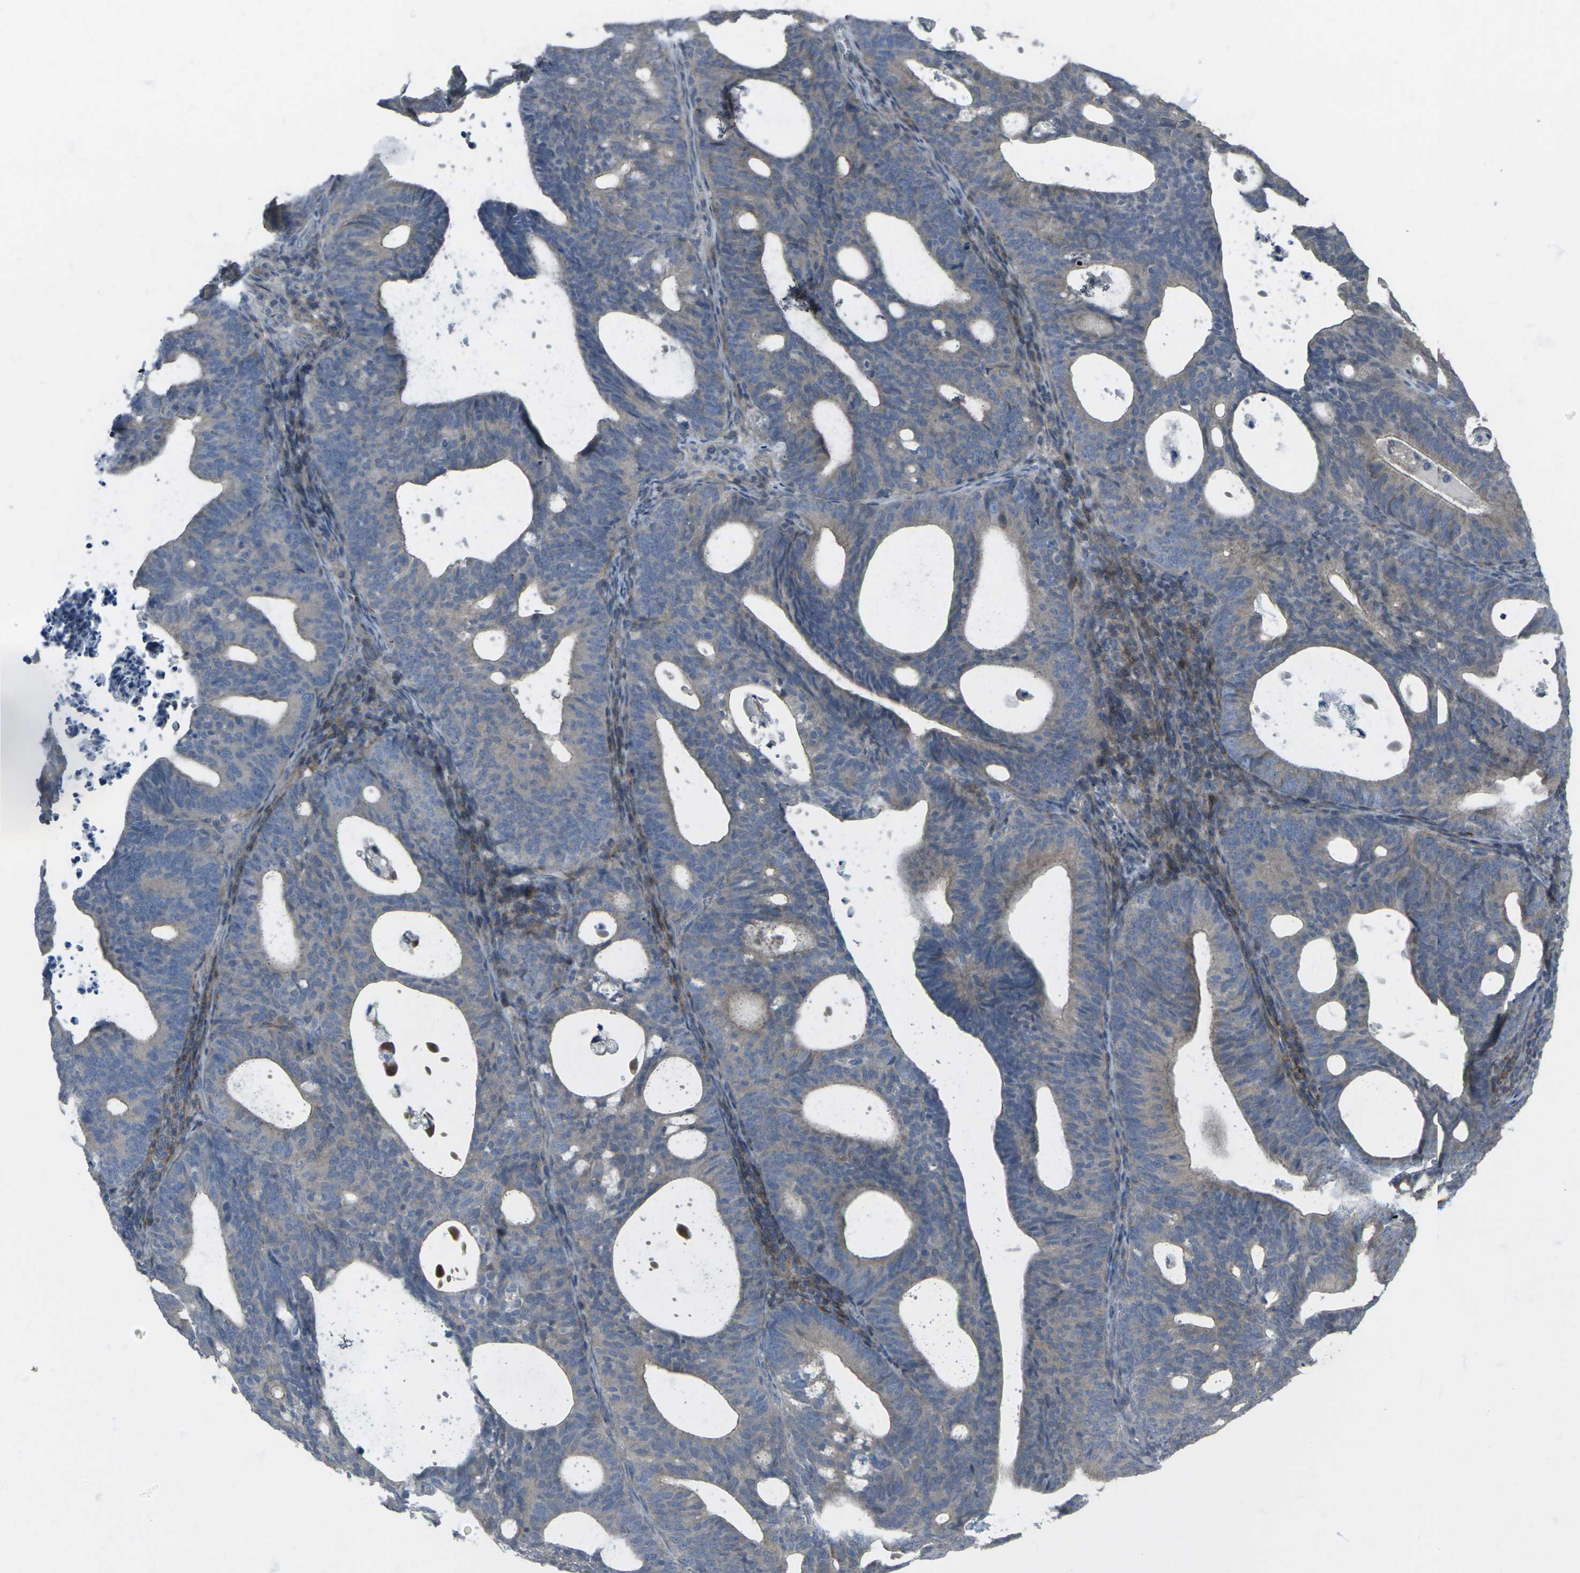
{"staining": {"intensity": "weak", "quantity": ">75%", "location": "cytoplasmic/membranous"}, "tissue": "endometrial cancer", "cell_type": "Tumor cells", "image_type": "cancer", "snomed": [{"axis": "morphology", "description": "Adenocarcinoma, NOS"}, {"axis": "topography", "description": "Uterus"}], "caption": "About >75% of tumor cells in endometrial adenocarcinoma demonstrate weak cytoplasmic/membranous protein expression as visualized by brown immunohistochemical staining.", "gene": "CCR10", "patient": {"sex": "female", "age": 83}}